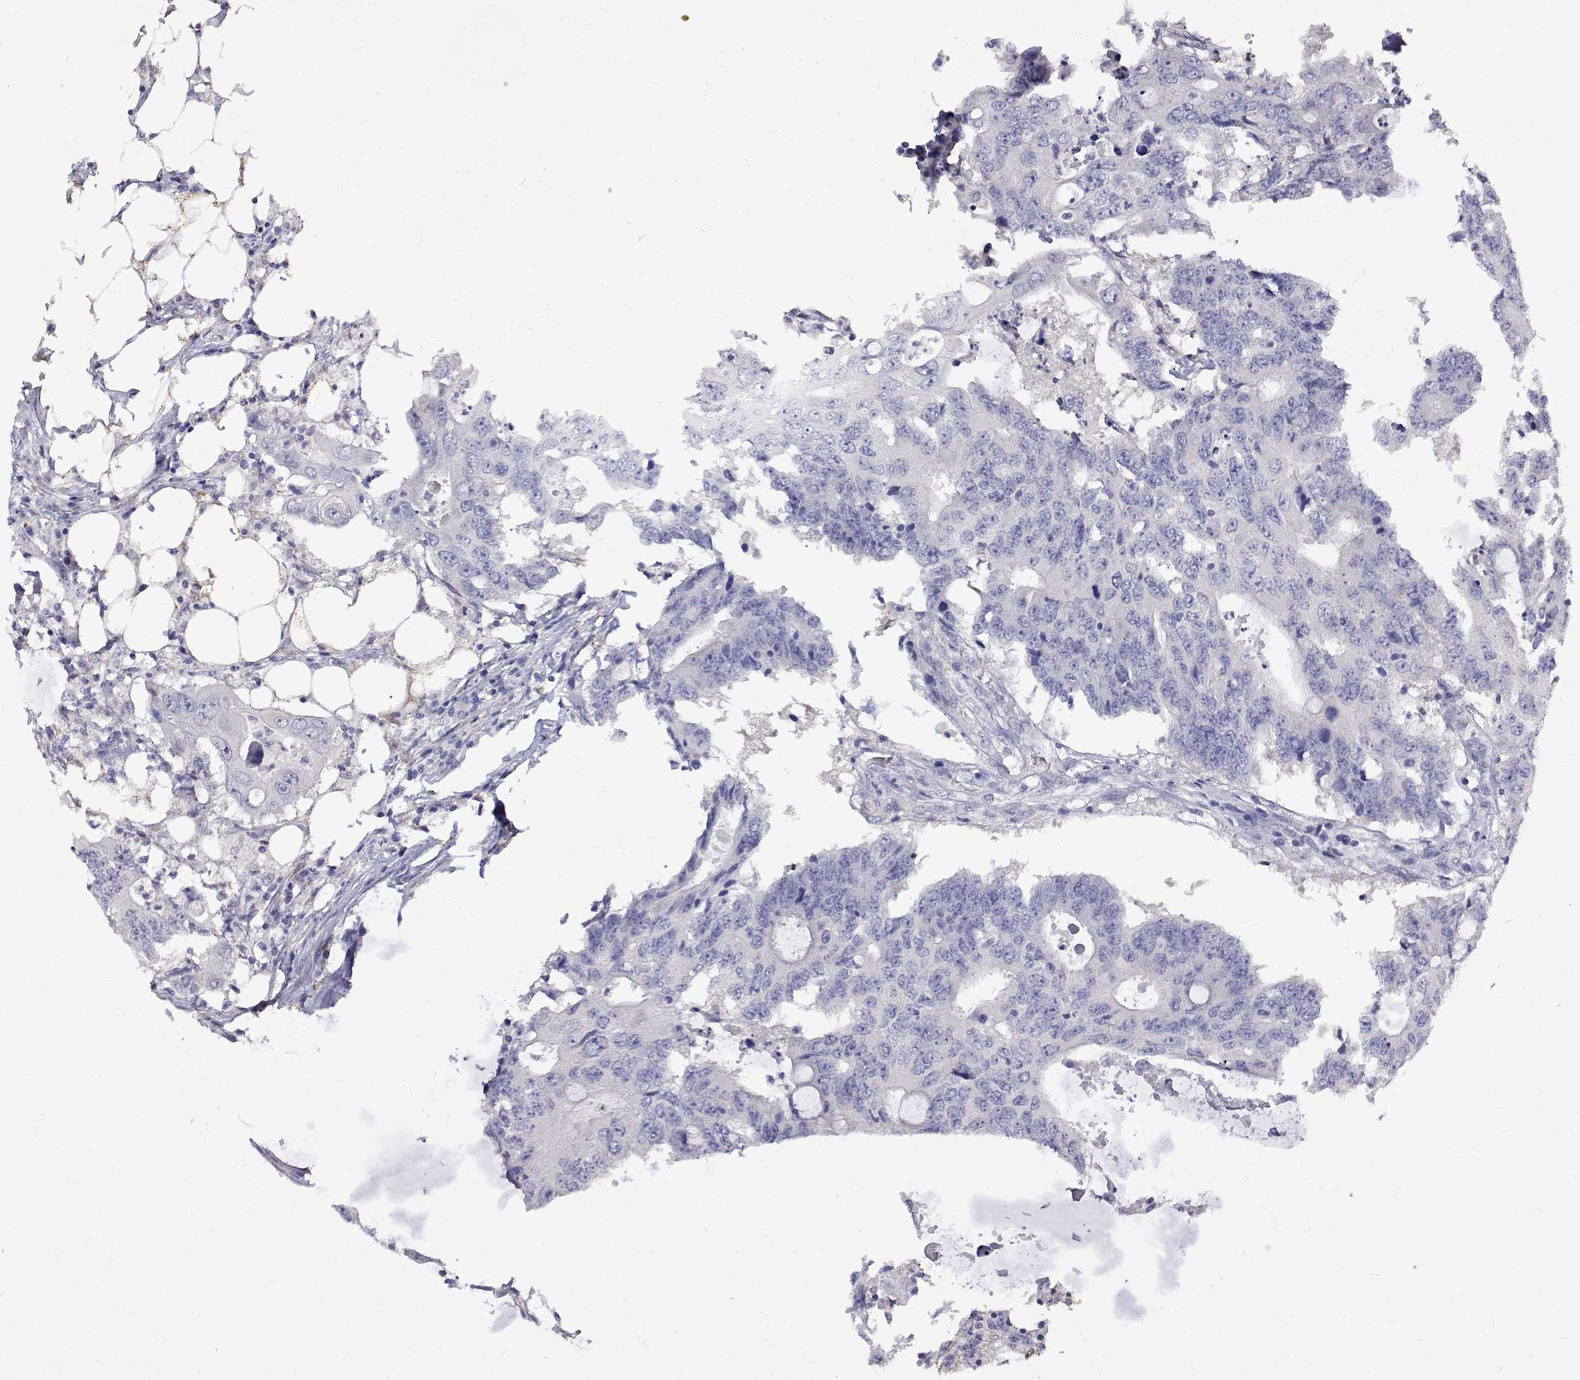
{"staining": {"intensity": "negative", "quantity": "none", "location": "none"}, "tissue": "colorectal cancer", "cell_type": "Tumor cells", "image_type": "cancer", "snomed": [{"axis": "morphology", "description": "Adenocarcinoma, NOS"}, {"axis": "topography", "description": "Colon"}], "caption": "Immunohistochemistry of human adenocarcinoma (colorectal) displays no expression in tumor cells. The staining was performed using DAB (3,3'-diaminobenzidine) to visualize the protein expression in brown, while the nuclei were stained in blue with hematoxylin (Magnification: 20x).", "gene": "PADI1", "patient": {"sex": "male", "age": 71}}